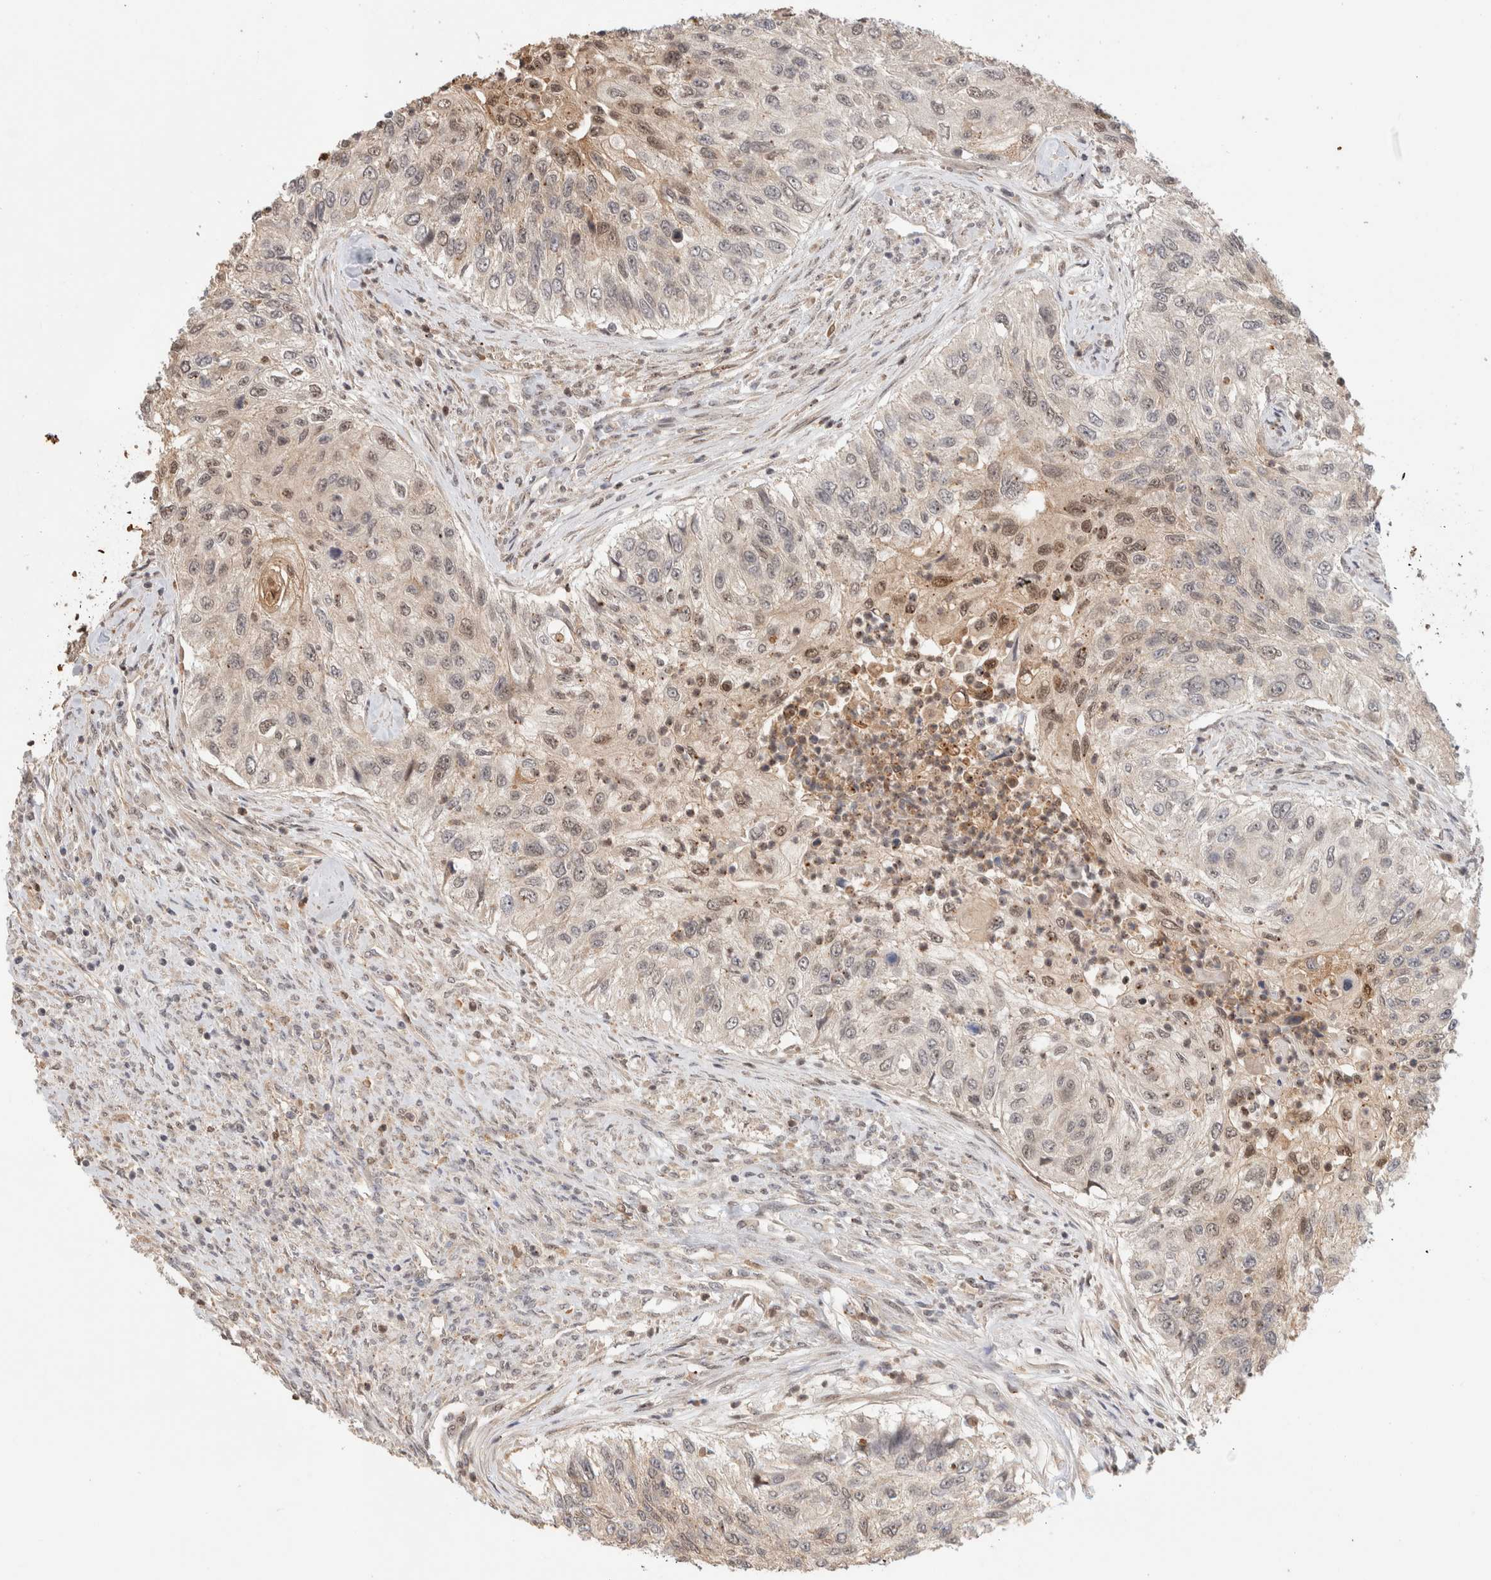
{"staining": {"intensity": "weak", "quantity": "<25%", "location": "cytoplasmic/membranous"}, "tissue": "urothelial cancer", "cell_type": "Tumor cells", "image_type": "cancer", "snomed": [{"axis": "morphology", "description": "Urothelial carcinoma, High grade"}, {"axis": "topography", "description": "Urinary bladder"}], "caption": "The photomicrograph demonstrates no significant staining in tumor cells of urothelial cancer. Nuclei are stained in blue.", "gene": "OTUD6B", "patient": {"sex": "female", "age": 60}}